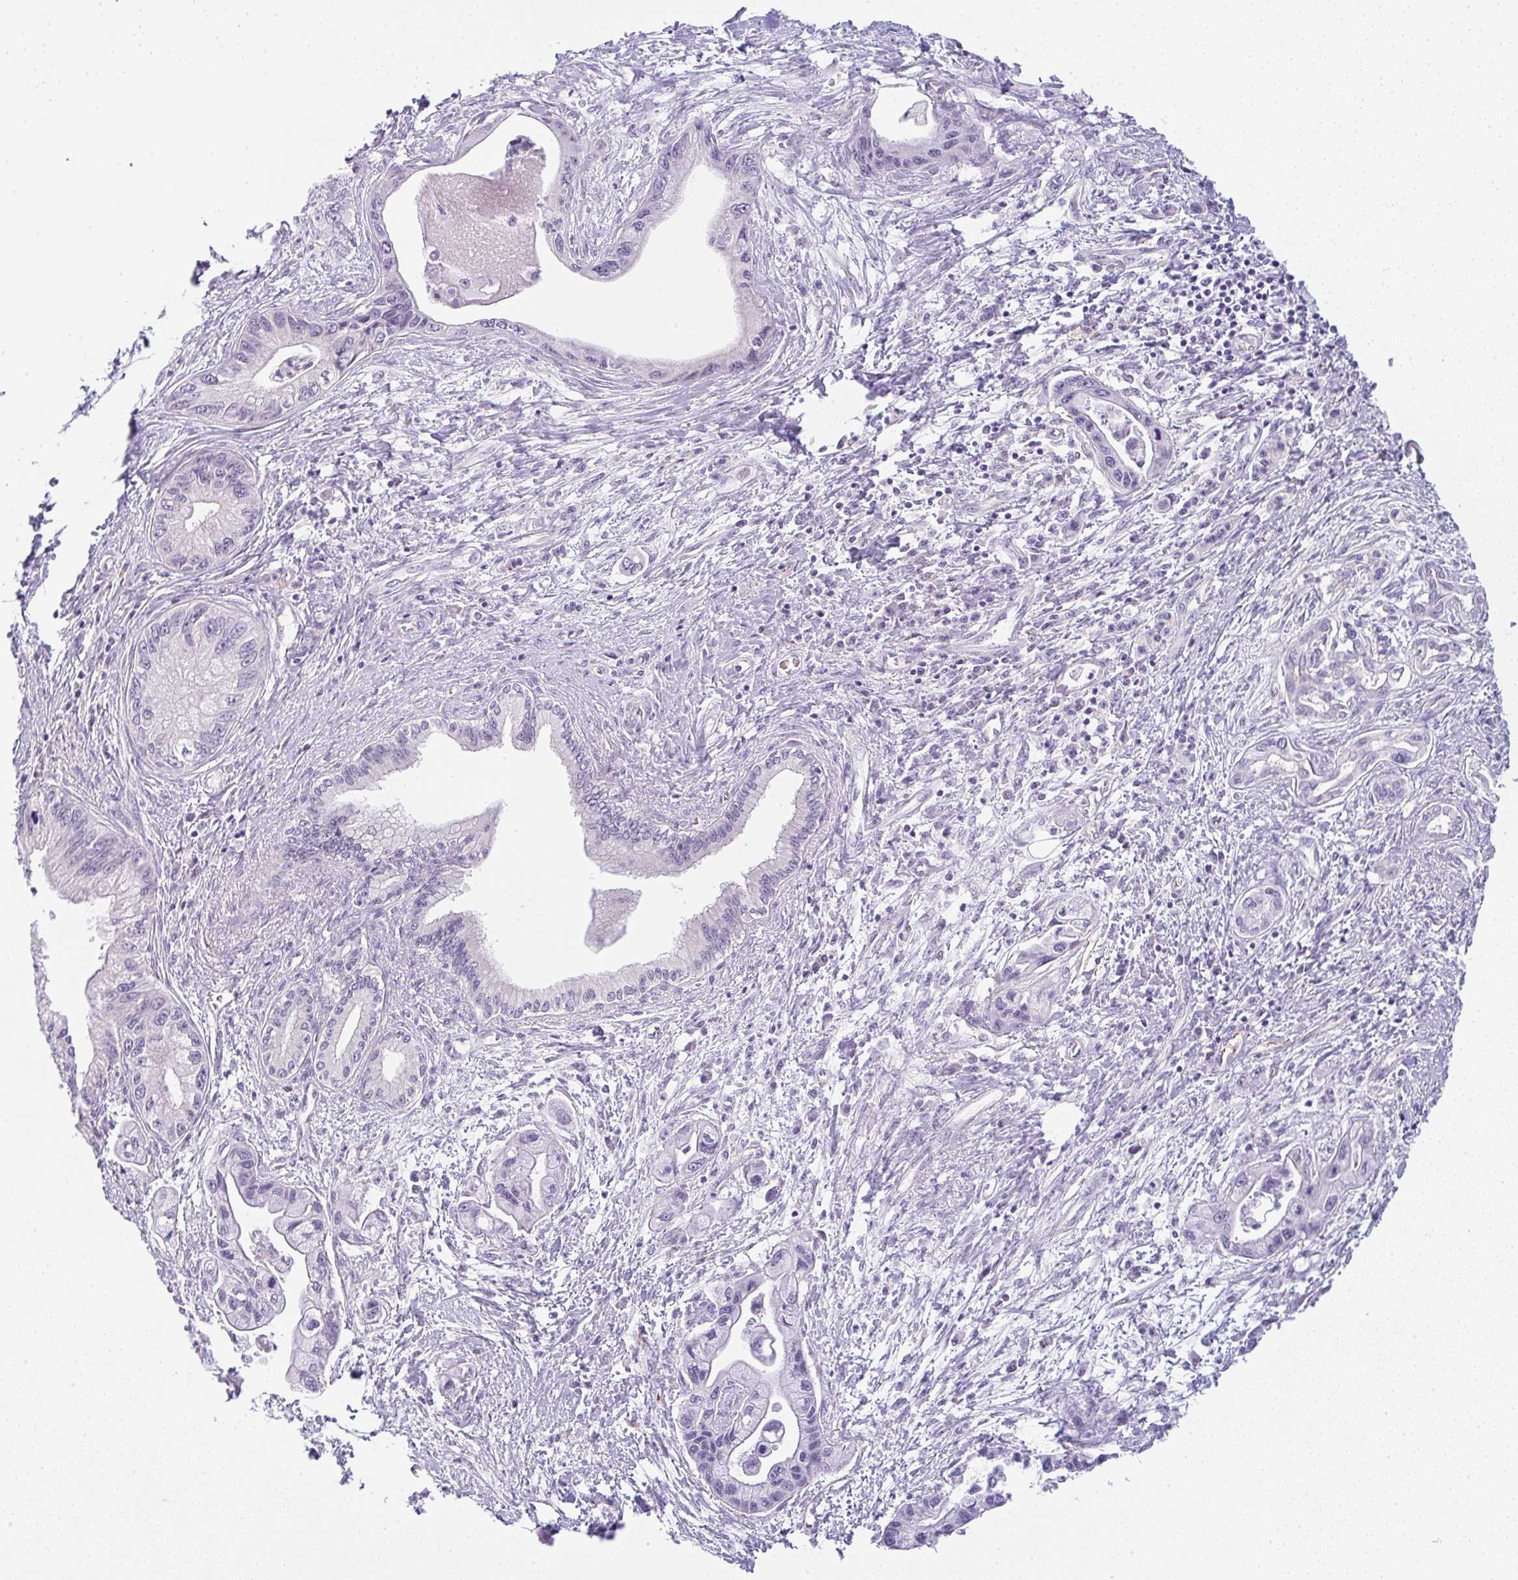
{"staining": {"intensity": "negative", "quantity": "none", "location": "none"}, "tissue": "pancreatic cancer", "cell_type": "Tumor cells", "image_type": "cancer", "snomed": [{"axis": "morphology", "description": "Adenocarcinoma, NOS"}, {"axis": "topography", "description": "Pancreas"}], "caption": "A high-resolution image shows immunohistochemistry (IHC) staining of pancreatic cancer (adenocarcinoma), which exhibits no significant positivity in tumor cells. Brightfield microscopy of IHC stained with DAB (brown) and hematoxylin (blue), captured at high magnification.", "gene": "LPAR4", "patient": {"sex": "male", "age": 61}}